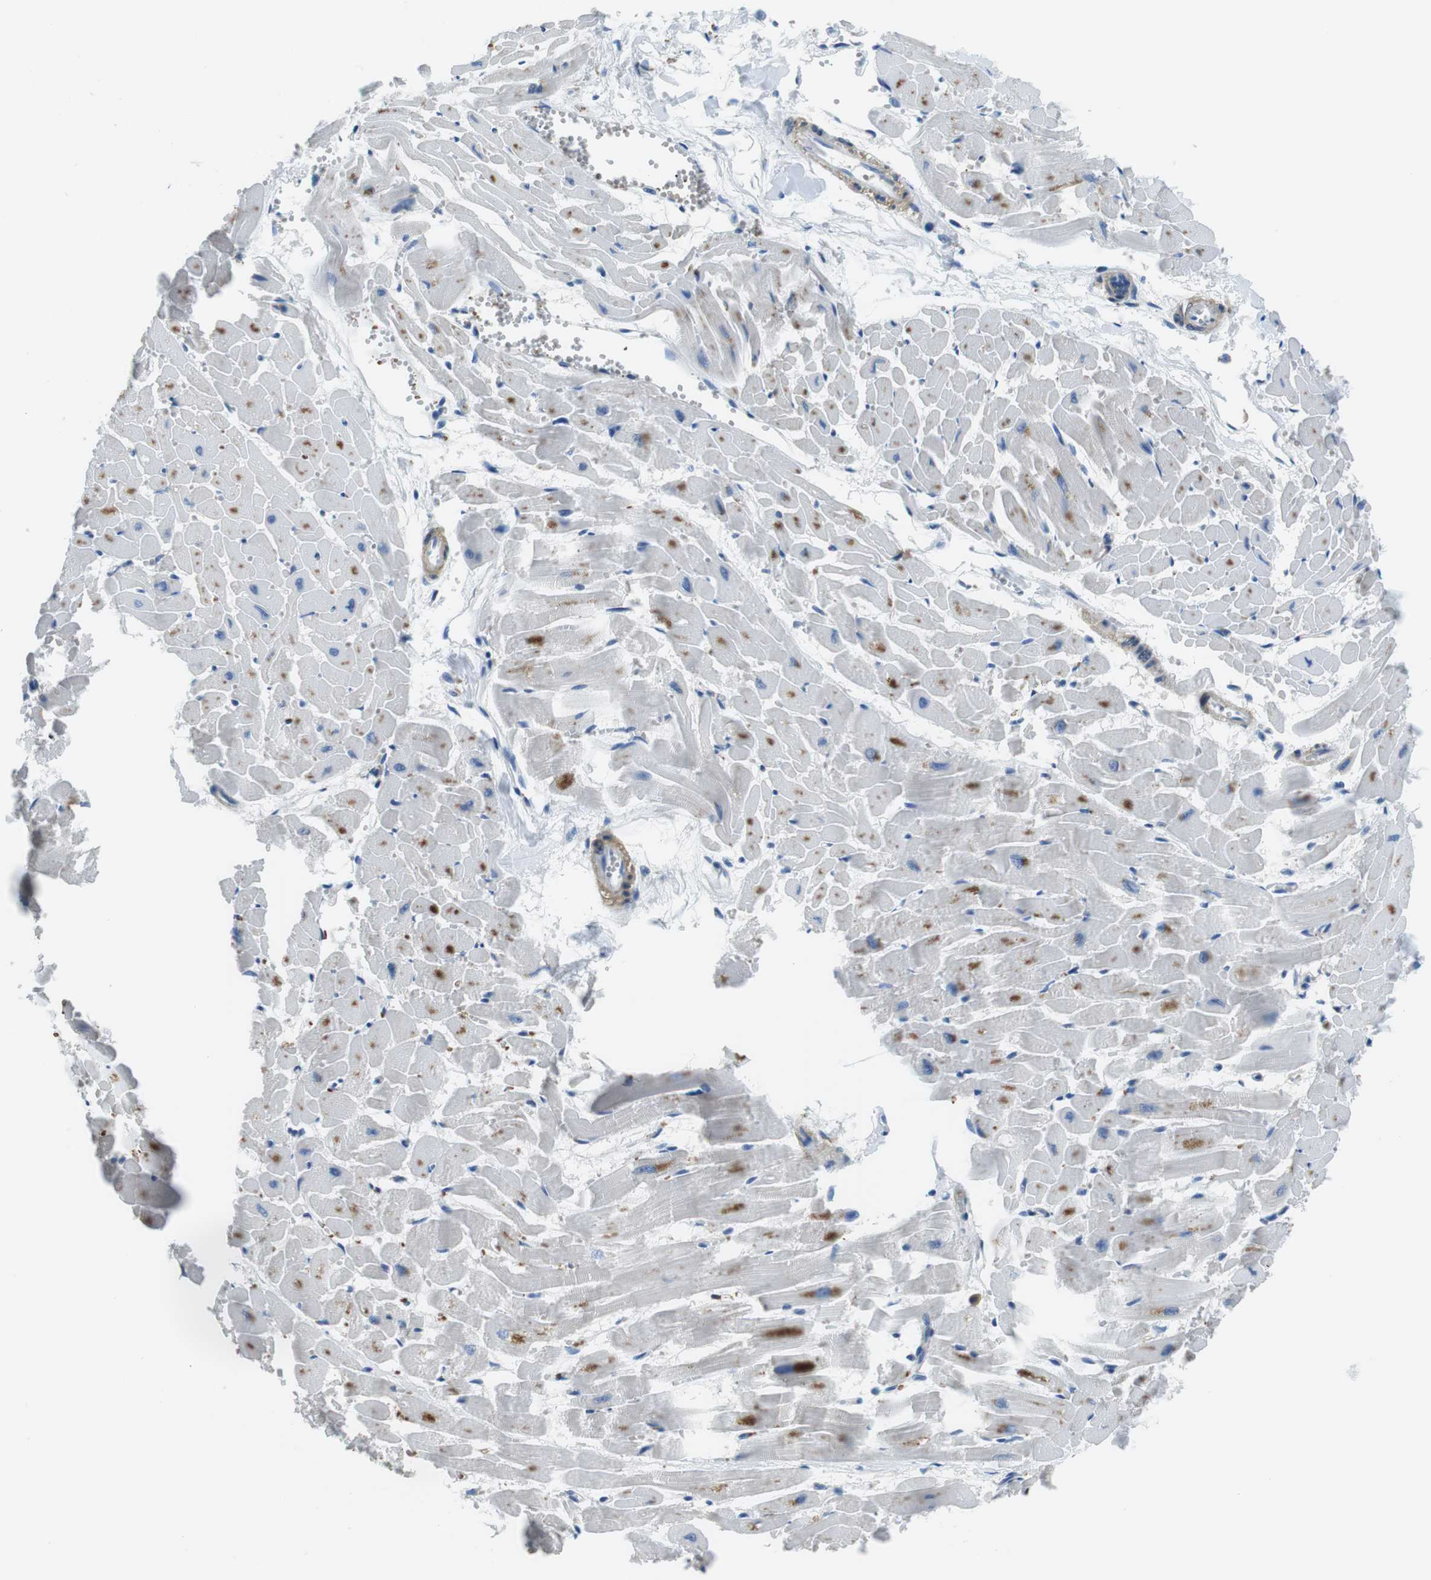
{"staining": {"intensity": "moderate", "quantity": "<25%", "location": "cytoplasmic/membranous"}, "tissue": "heart muscle", "cell_type": "Cardiomyocytes", "image_type": "normal", "snomed": [{"axis": "morphology", "description": "Normal tissue, NOS"}, {"axis": "topography", "description": "Heart"}], "caption": "Immunohistochemical staining of normal human heart muscle reveals moderate cytoplasmic/membranous protein expression in about <25% of cardiomyocytes.", "gene": "WSCD1", "patient": {"sex": "female", "age": 19}}